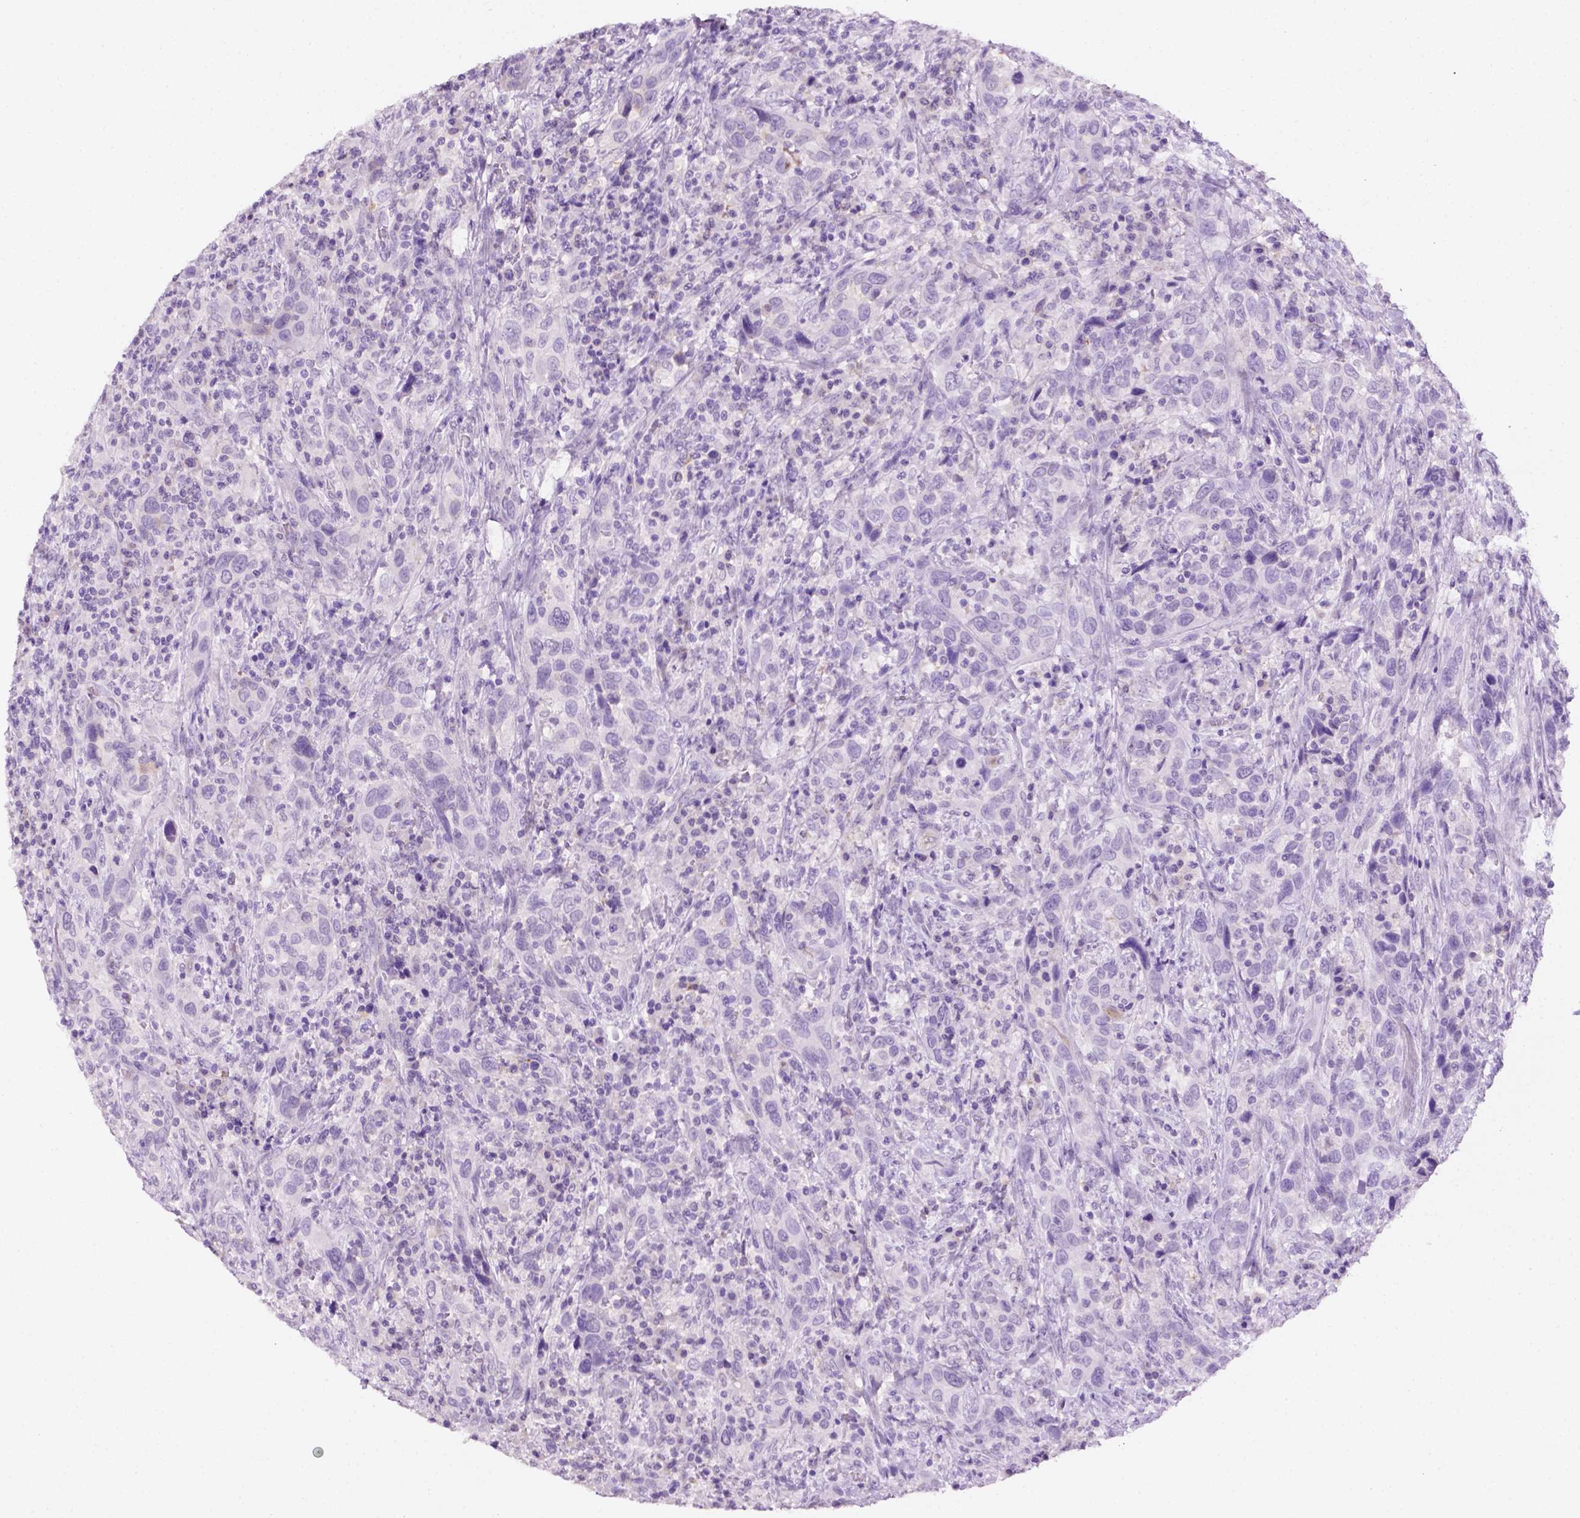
{"staining": {"intensity": "negative", "quantity": "none", "location": "none"}, "tissue": "urothelial cancer", "cell_type": "Tumor cells", "image_type": "cancer", "snomed": [{"axis": "morphology", "description": "Urothelial carcinoma, NOS"}, {"axis": "morphology", "description": "Urothelial carcinoma, High grade"}, {"axis": "topography", "description": "Urinary bladder"}], "caption": "The image exhibits no staining of tumor cells in urothelial cancer.", "gene": "PHGR1", "patient": {"sex": "female", "age": 64}}